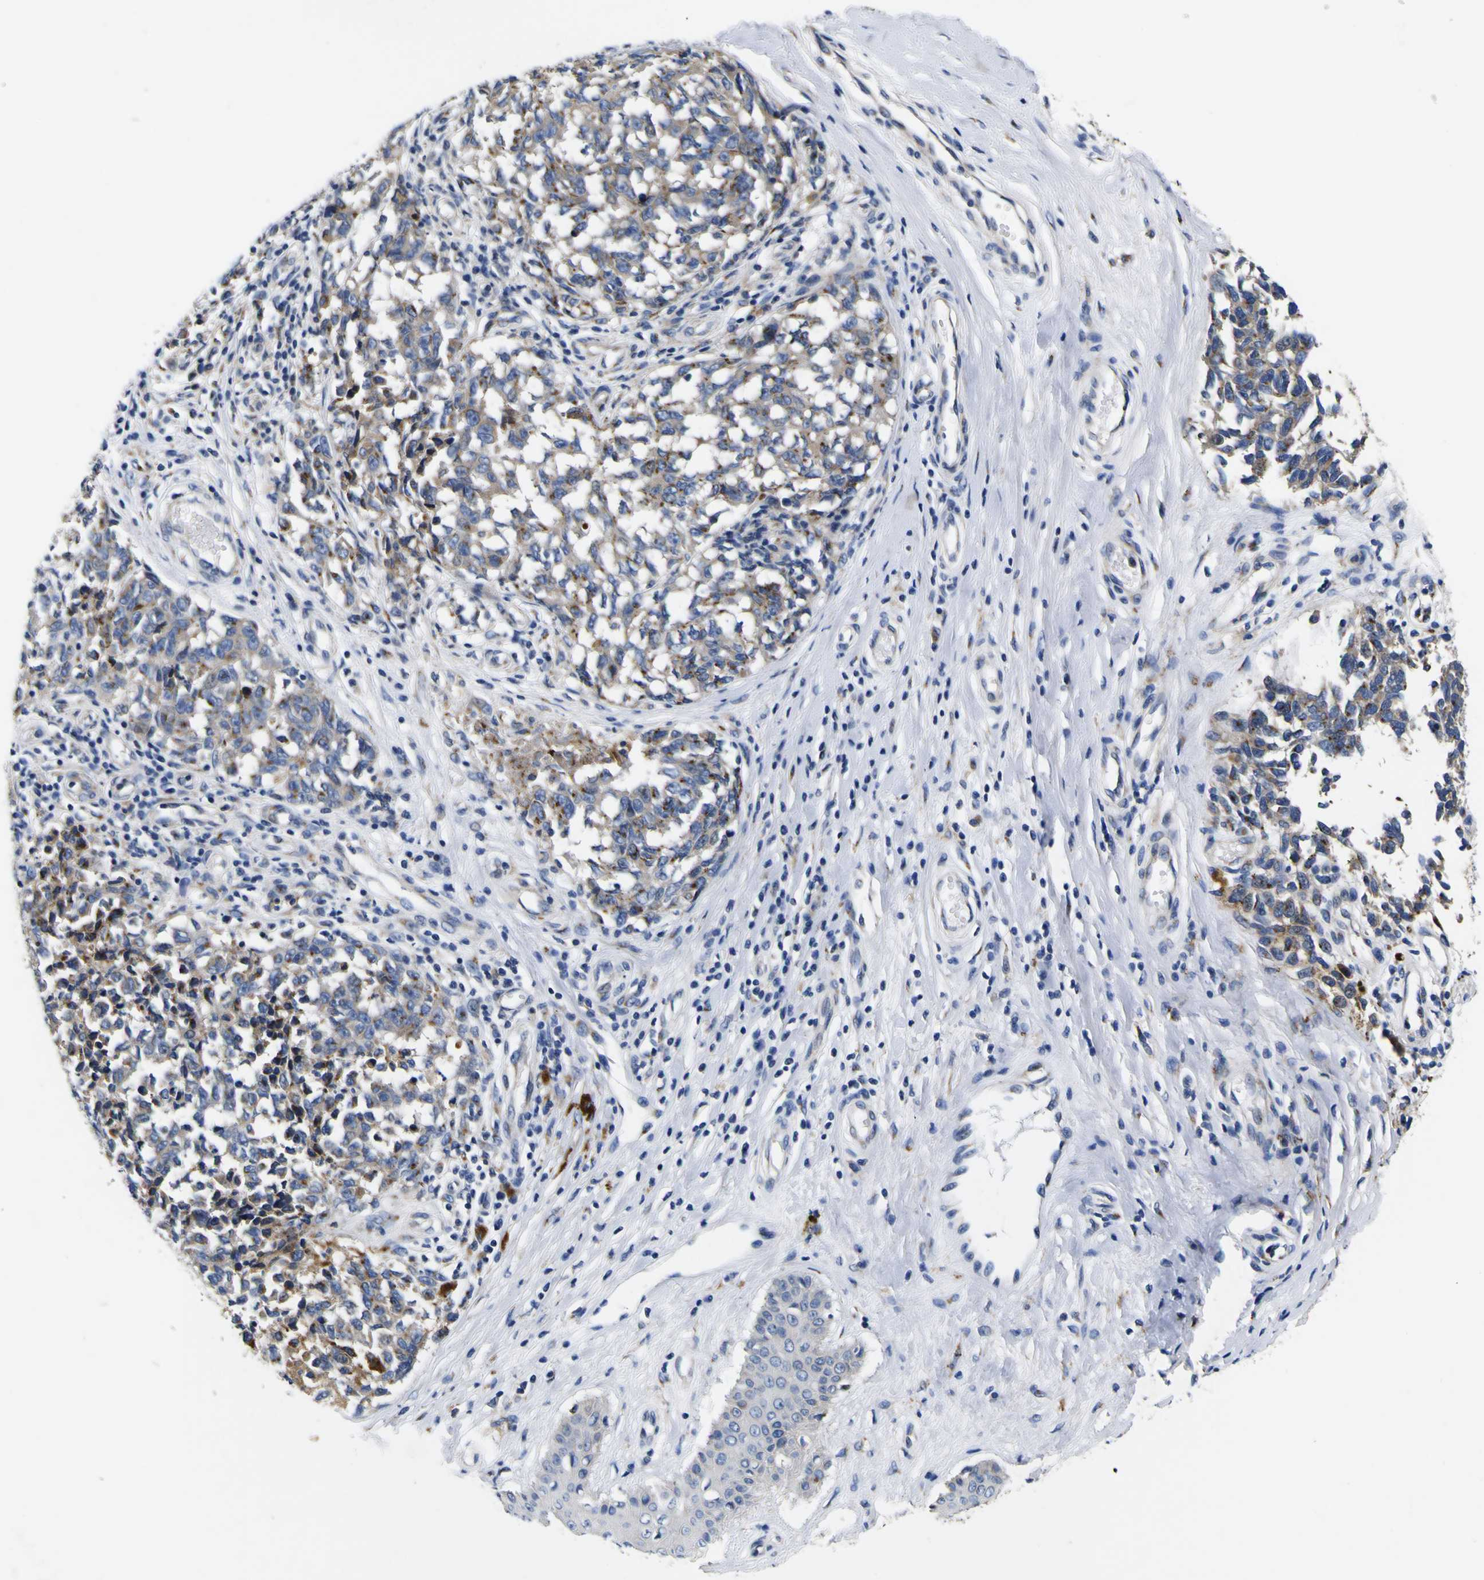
{"staining": {"intensity": "moderate", "quantity": ">75%", "location": "cytoplasmic/membranous"}, "tissue": "melanoma", "cell_type": "Tumor cells", "image_type": "cancer", "snomed": [{"axis": "morphology", "description": "Malignant melanoma, NOS"}, {"axis": "topography", "description": "Skin"}], "caption": "The image shows immunohistochemical staining of melanoma. There is moderate cytoplasmic/membranous positivity is appreciated in approximately >75% of tumor cells. The staining is performed using DAB (3,3'-diaminobenzidine) brown chromogen to label protein expression. The nuclei are counter-stained blue using hematoxylin.", "gene": "COA1", "patient": {"sex": "female", "age": 64}}